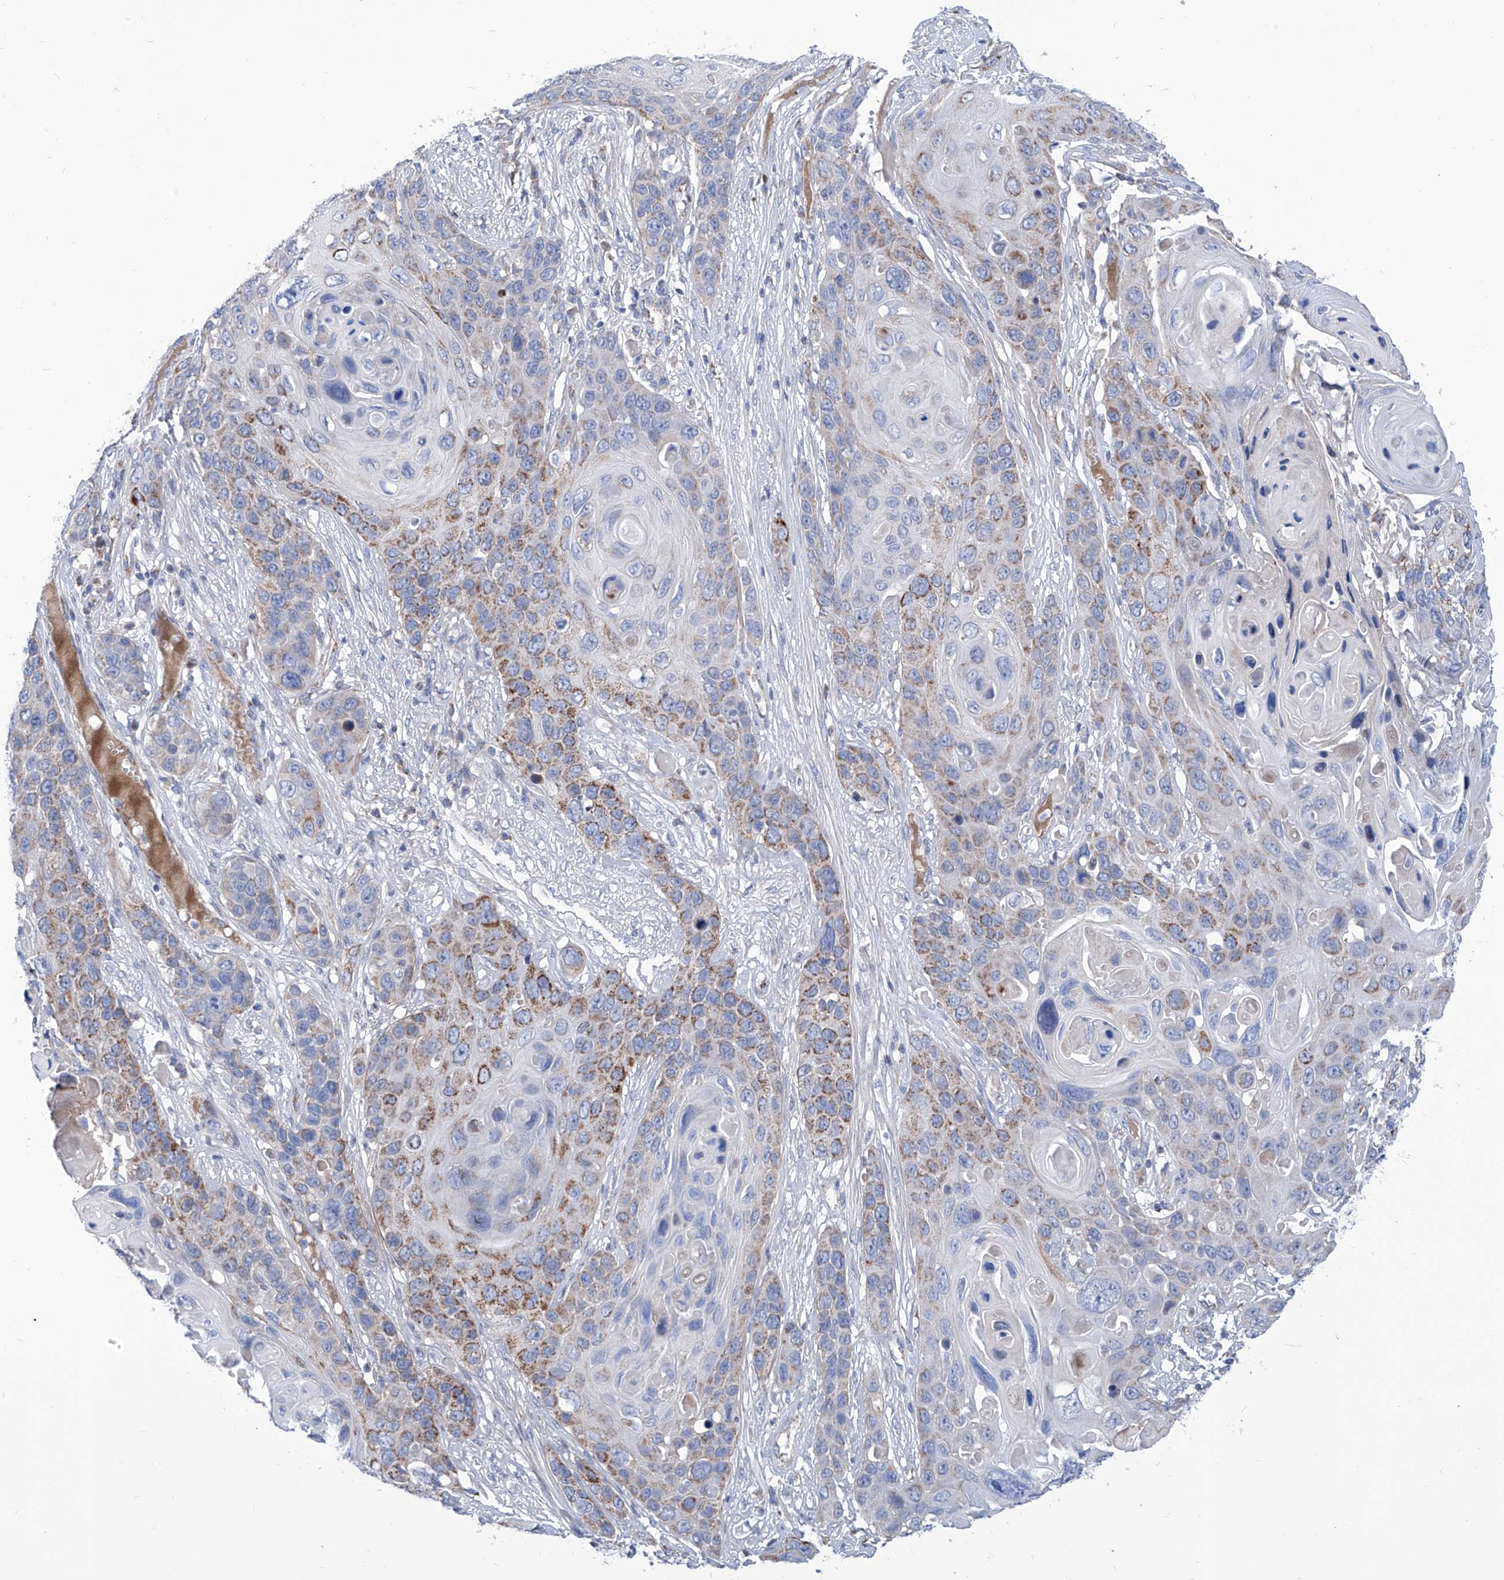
{"staining": {"intensity": "moderate", "quantity": "25%-75%", "location": "cytoplasmic/membranous"}, "tissue": "skin cancer", "cell_type": "Tumor cells", "image_type": "cancer", "snomed": [{"axis": "morphology", "description": "Squamous cell carcinoma, NOS"}, {"axis": "topography", "description": "Skin"}], "caption": "Tumor cells demonstrate moderate cytoplasmic/membranous staining in about 25%-75% of cells in skin cancer. The staining is performed using DAB brown chromogen to label protein expression. The nuclei are counter-stained blue using hematoxylin.", "gene": "SRBD1", "patient": {"sex": "male", "age": 55}}